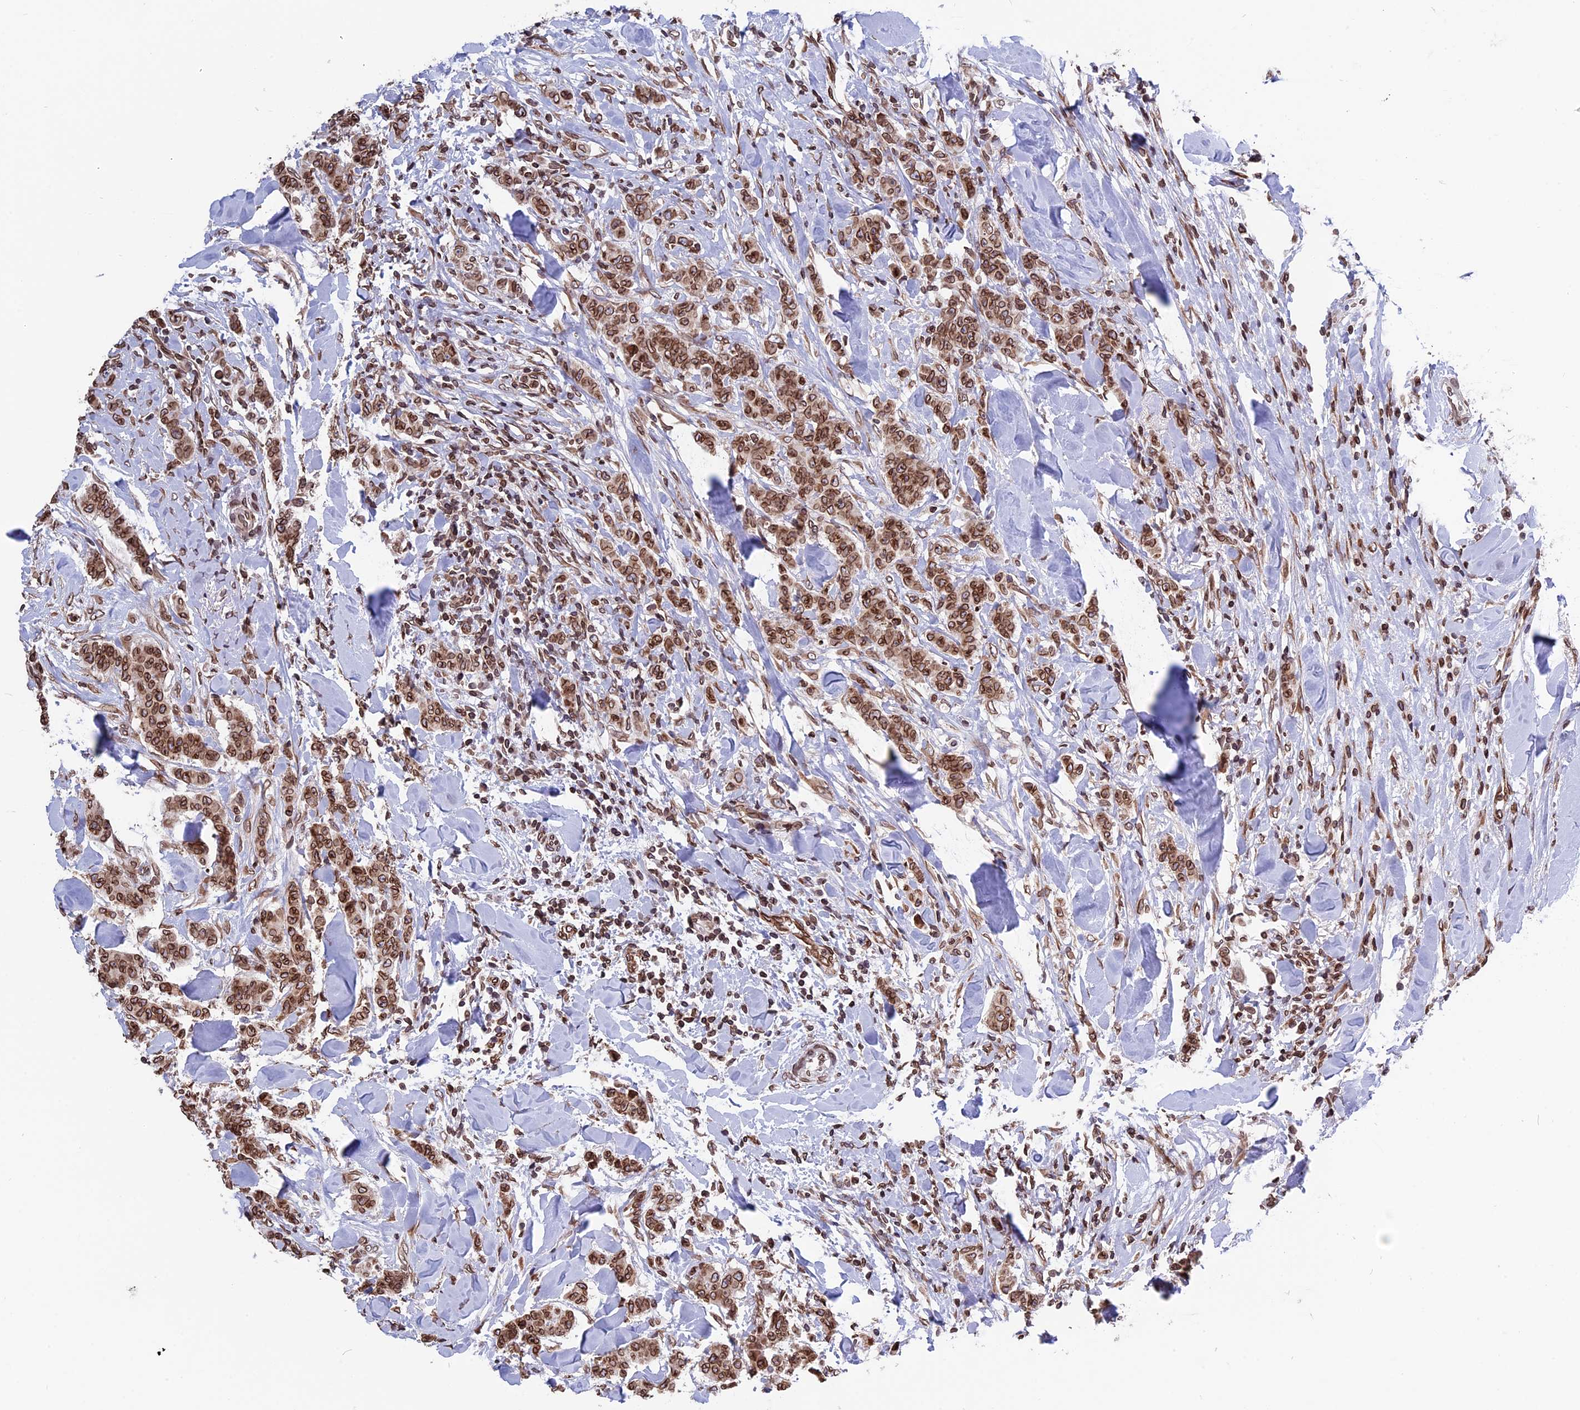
{"staining": {"intensity": "strong", "quantity": ">75%", "location": "cytoplasmic/membranous,nuclear"}, "tissue": "breast cancer", "cell_type": "Tumor cells", "image_type": "cancer", "snomed": [{"axis": "morphology", "description": "Duct carcinoma"}, {"axis": "topography", "description": "Breast"}], "caption": "IHC histopathology image of breast invasive ductal carcinoma stained for a protein (brown), which demonstrates high levels of strong cytoplasmic/membranous and nuclear staining in approximately >75% of tumor cells.", "gene": "PTCHD4", "patient": {"sex": "female", "age": 40}}